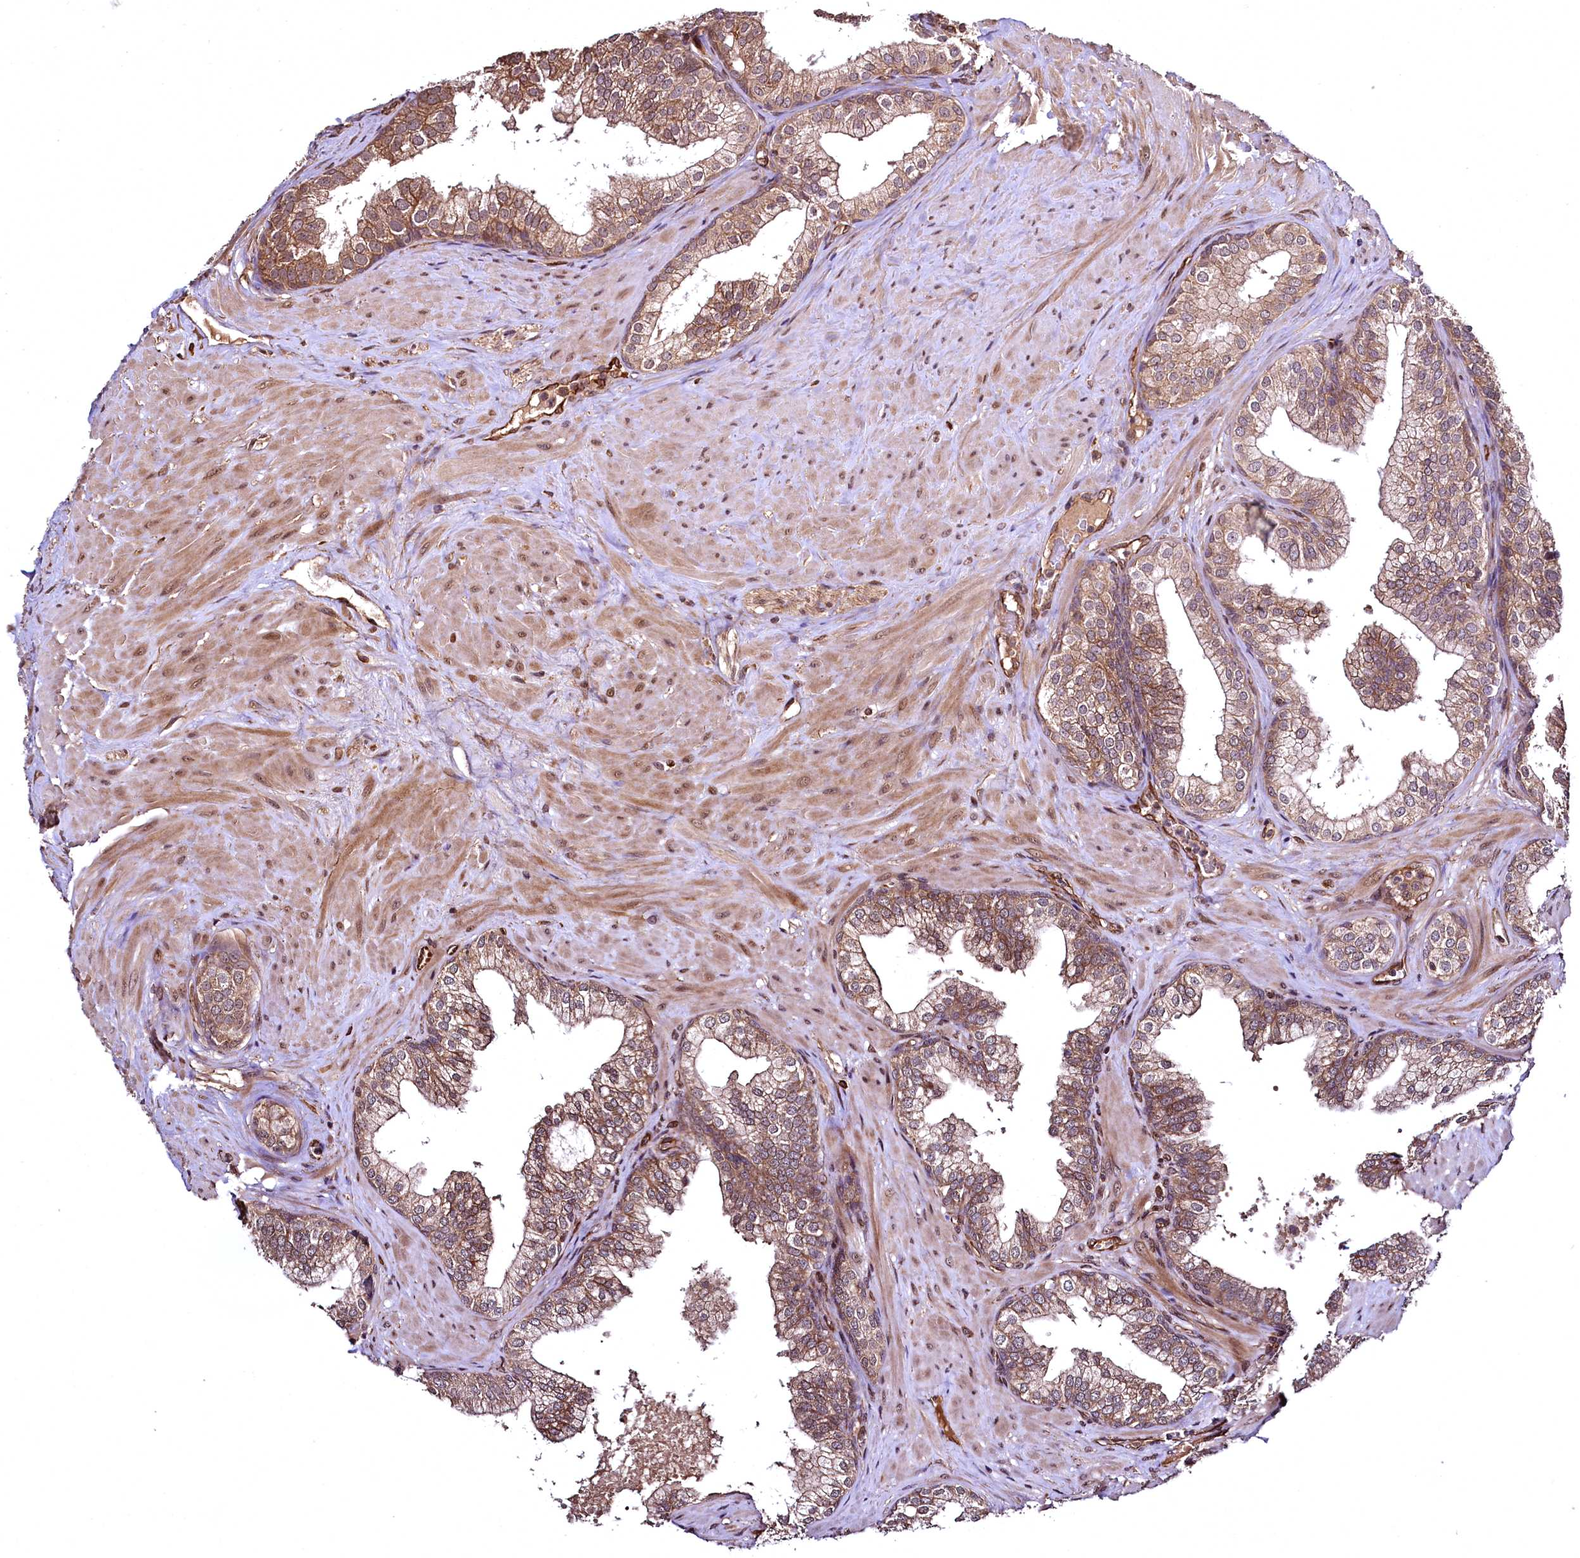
{"staining": {"intensity": "moderate", "quantity": ">75%", "location": "cytoplasmic/membranous"}, "tissue": "prostate", "cell_type": "Glandular cells", "image_type": "normal", "snomed": [{"axis": "morphology", "description": "Normal tissue, NOS"}, {"axis": "topography", "description": "Prostate"}], "caption": "IHC (DAB (3,3'-diaminobenzidine)) staining of unremarkable human prostate displays moderate cytoplasmic/membranous protein expression in approximately >75% of glandular cells. The staining was performed using DAB (3,3'-diaminobenzidine) to visualize the protein expression in brown, while the nuclei were stained in blue with hematoxylin (Magnification: 20x).", "gene": "TBCEL", "patient": {"sex": "male", "age": 60}}